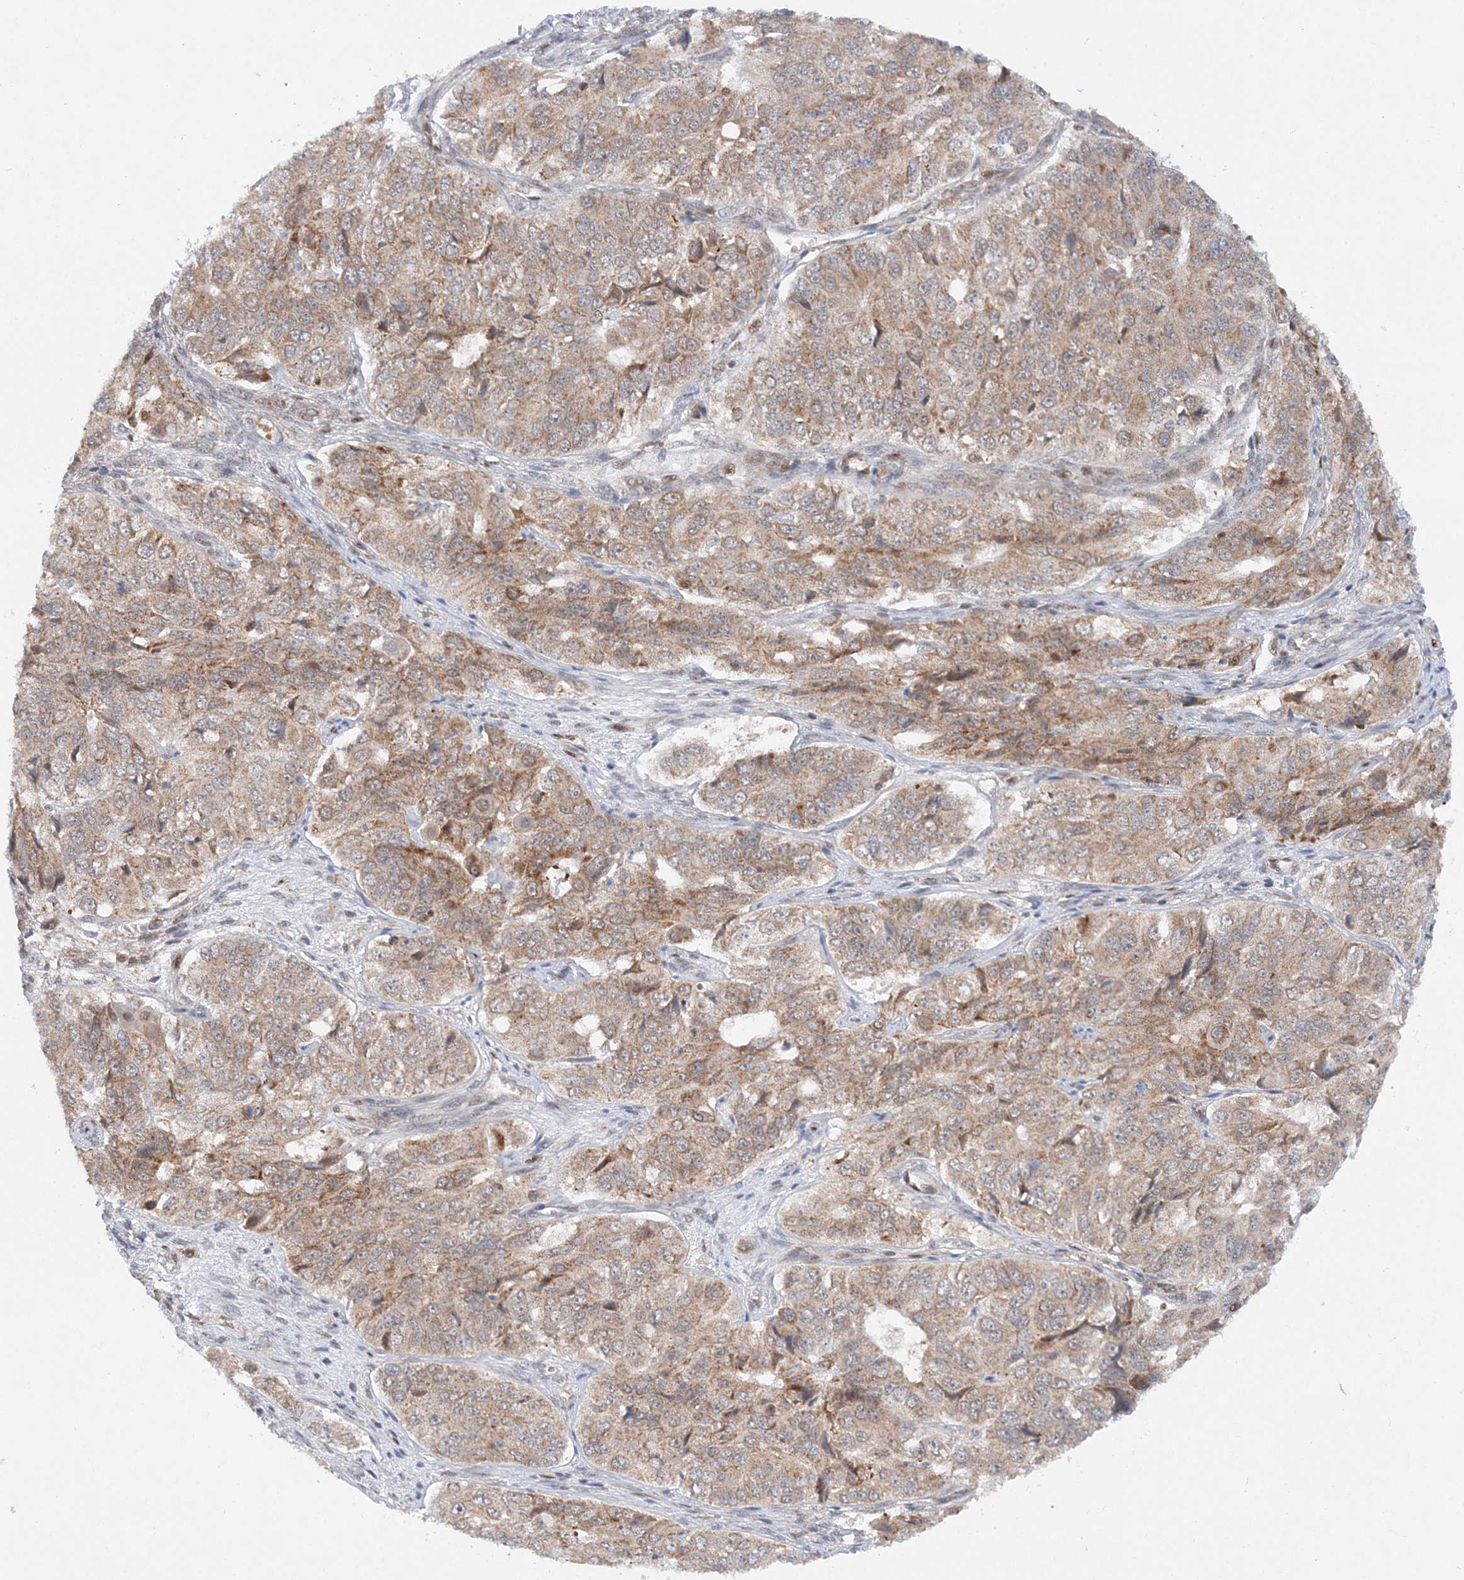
{"staining": {"intensity": "weak", "quantity": ">75%", "location": "cytoplasmic/membranous"}, "tissue": "ovarian cancer", "cell_type": "Tumor cells", "image_type": "cancer", "snomed": [{"axis": "morphology", "description": "Carcinoma, endometroid"}, {"axis": "topography", "description": "Ovary"}], "caption": "High-power microscopy captured an immunohistochemistry image of ovarian endometroid carcinoma, revealing weak cytoplasmic/membranous positivity in about >75% of tumor cells.", "gene": "RAB11FIP2", "patient": {"sex": "female", "age": 51}}